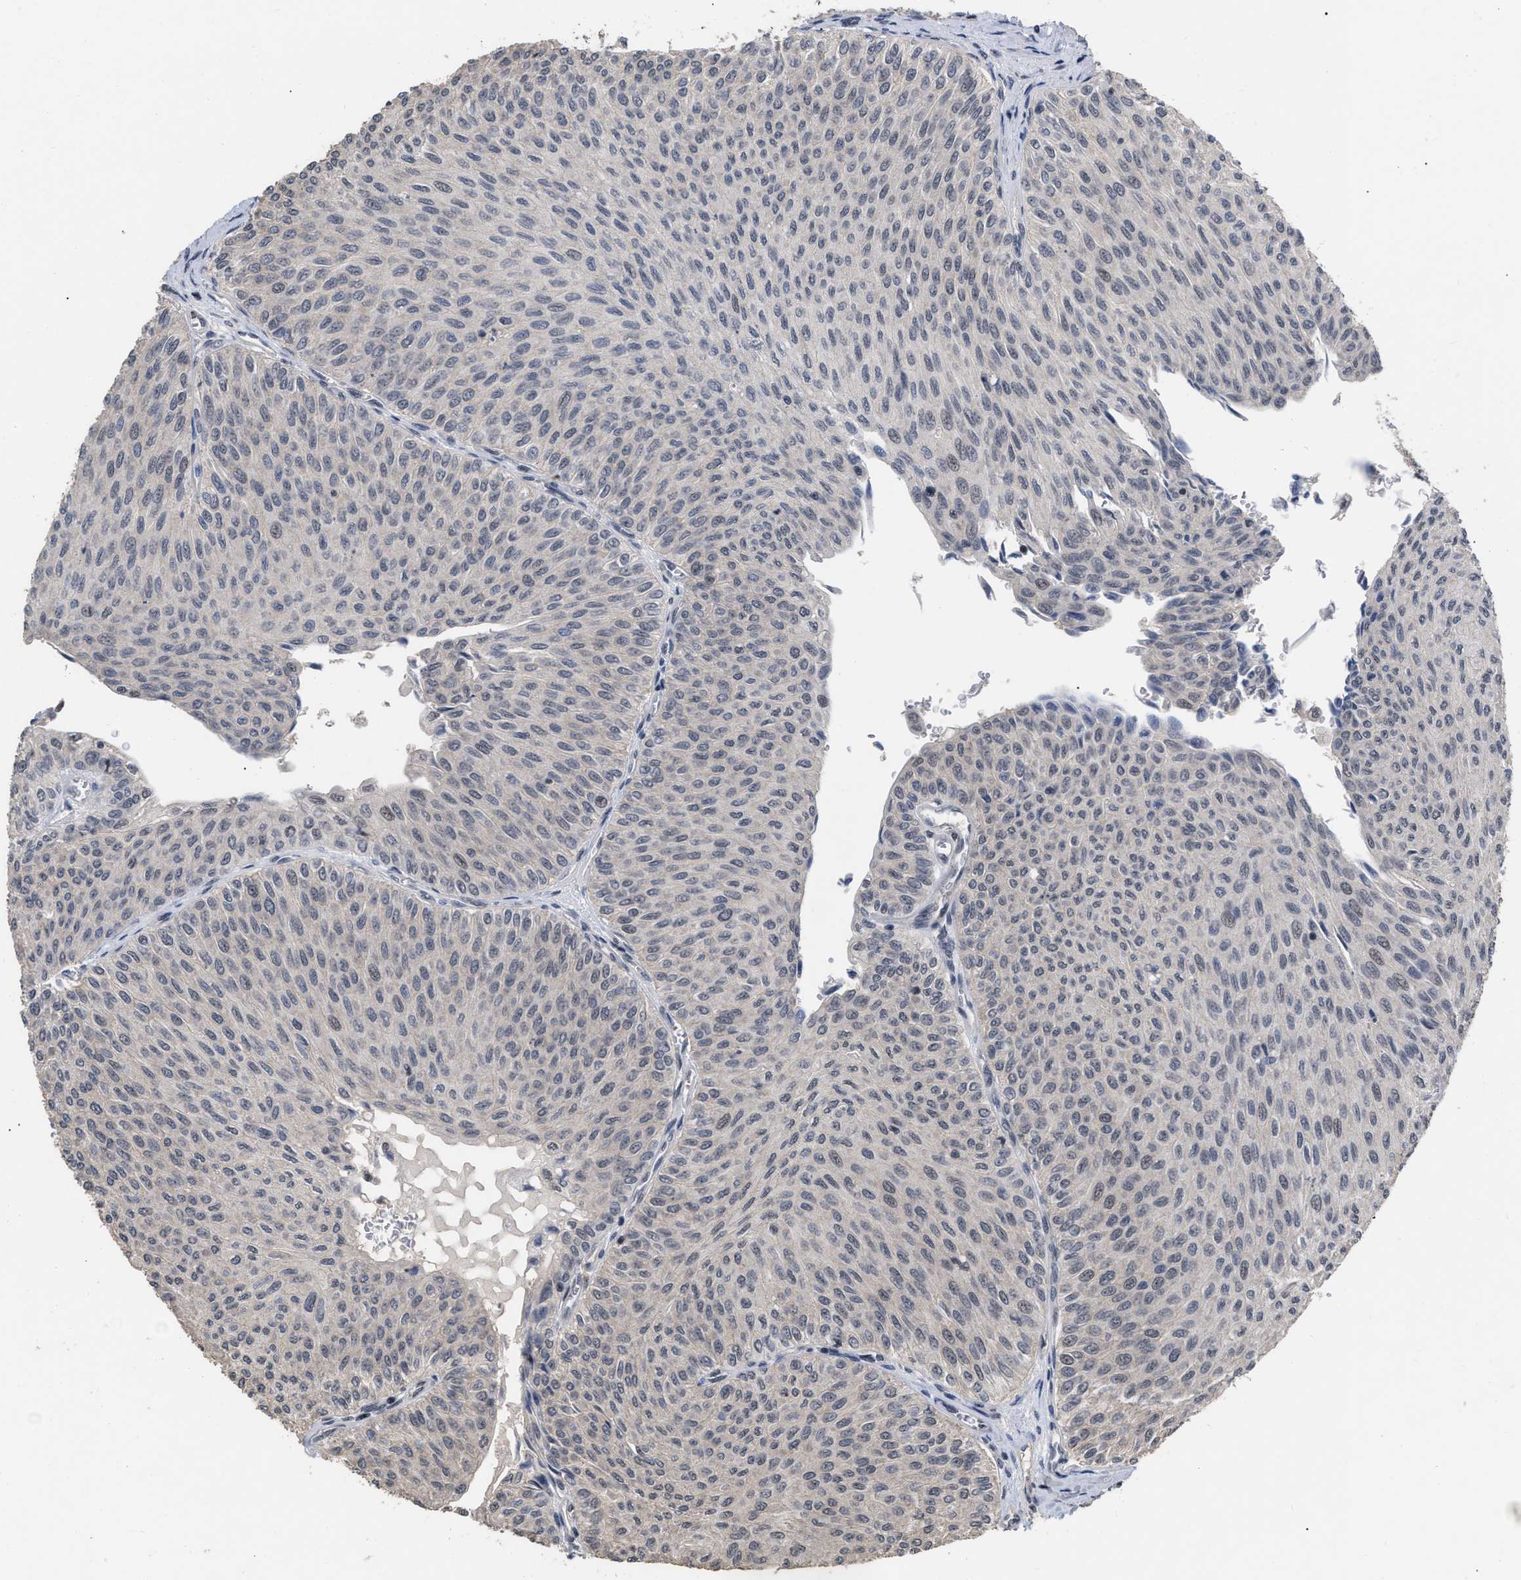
{"staining": {"intensity": "negative", "quantity": "none", "location": "none"}, "tissue": "urothelial cancer", "cell_type": "Tumor cells", "image_type": "cancer", "snomed": [{"axis": "morphology", "description": "Urothelial carcinoma, Low grade"}, {"axis": "topography", "description": "Urinary bladder"}], "caption": "Tumor cells are negative for brown protein staining in urothelial cancer. (DAB immunohistochemistry visualized using brightfield microscopy, high magnification).", "gene": "JAZF1", "patient": {"sex": "male", "age": 78}}